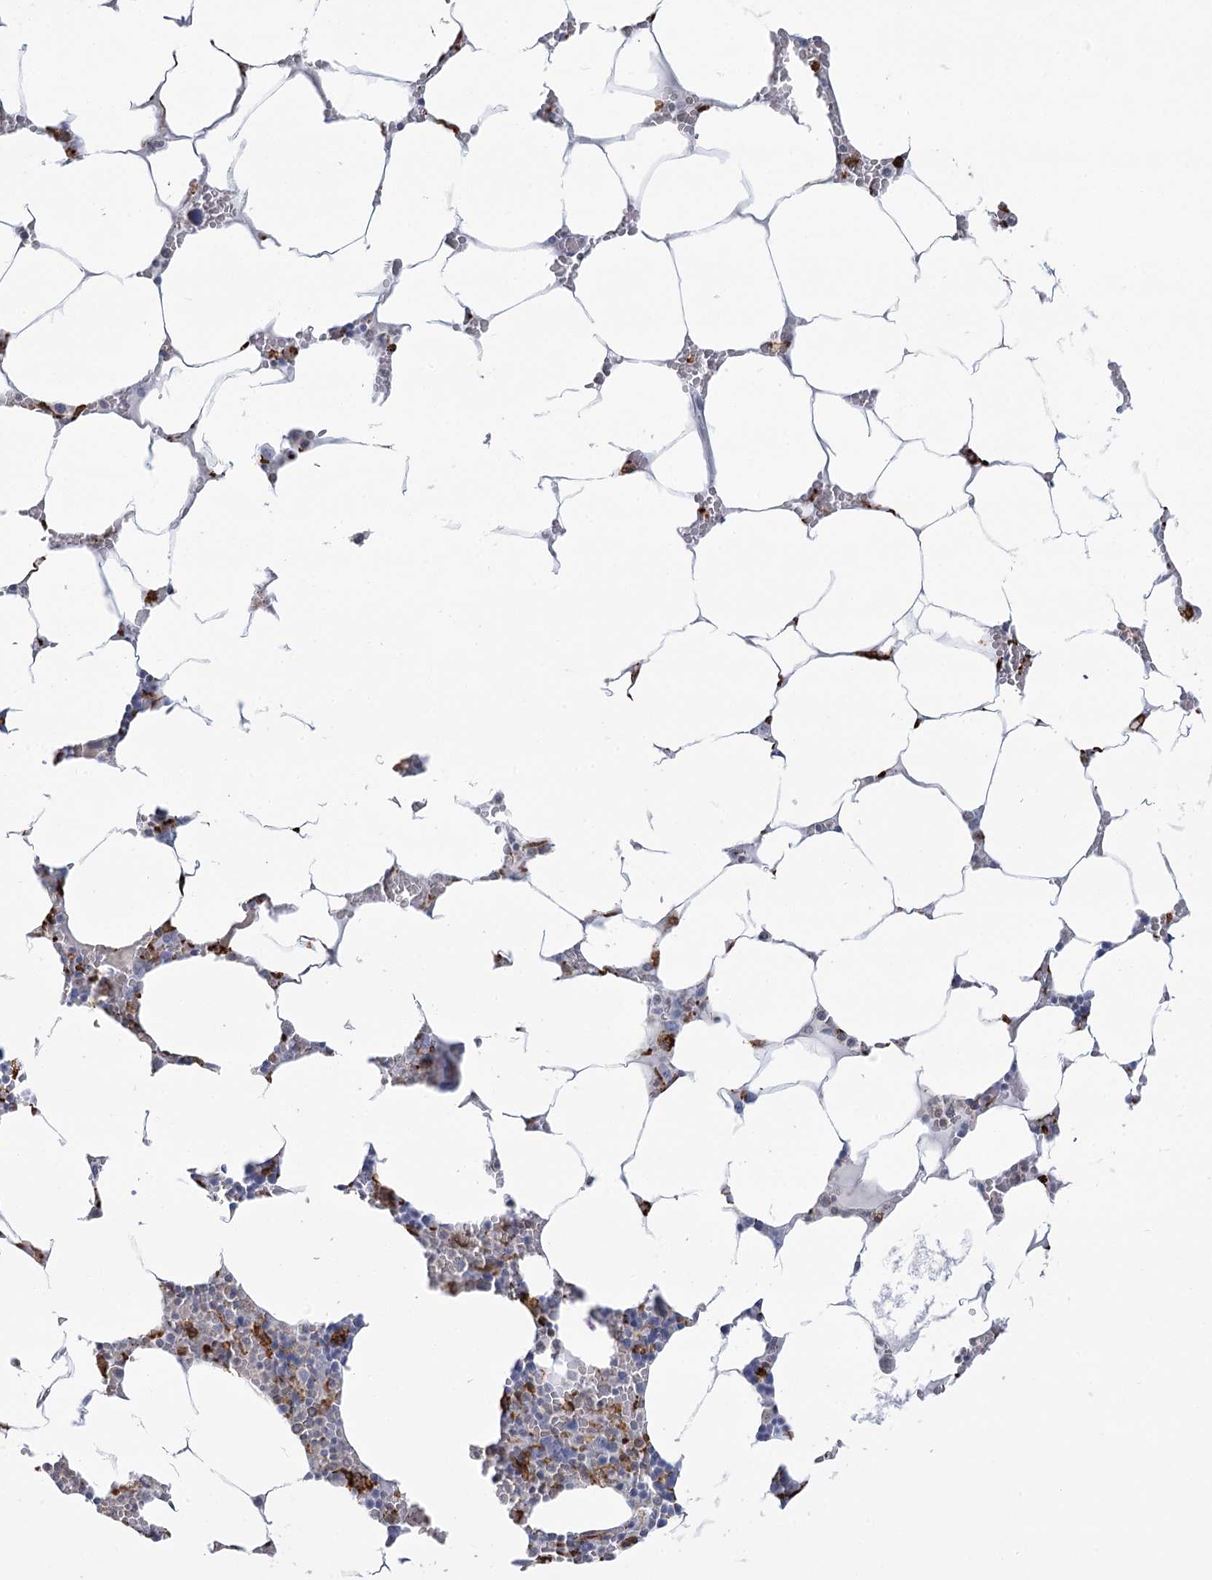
{"staining": {"intensity": "negative", "quantity": "none", "location": "none"}, "tissue": "bone marrow", "cell_type": "Hematopoietic cells", "image_type": "normal", "snomed": [{"axis": "morphology", "description": "Normal tissue, NOS"}, {"axis": "topography", "description": "Bone marrow"}], "caption": "Immunohistochemistry of normal bone marrow shows no expression in hematopoietic cells. The staining was performed using DAB to visualize the protein expression in brown, while the nuclei were stained in blue with hematoxylin (Magnification: 20x).", "gene": "C11orf1", "patient": {"sex": "male", "age": 70}}